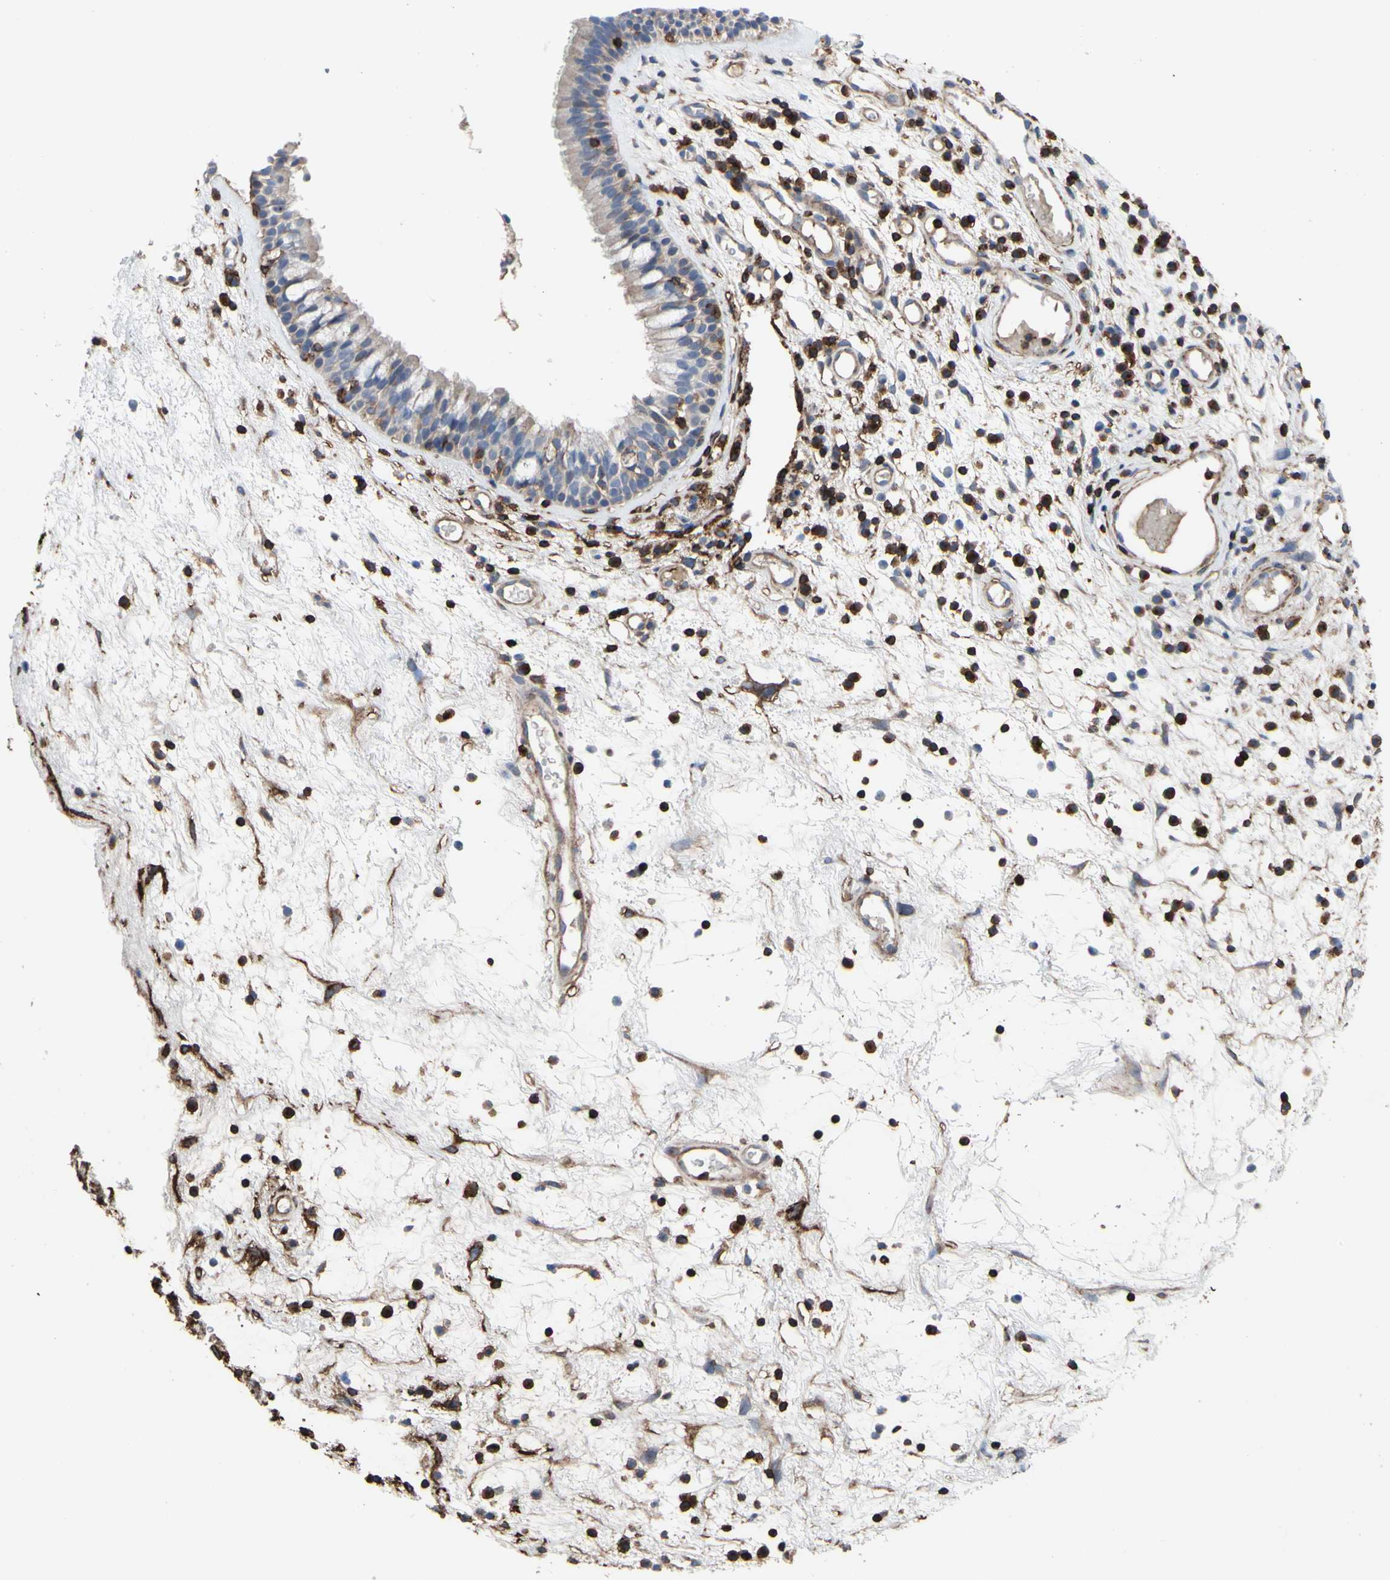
{"staining": {"intensity": "weak", "quantity": "25%-75%", "location": "cytoplasmic/membranous"}, "tissue": "nasopharynx", "cell_type": "Respiratory epithelial cells", "image_type": "normal", "snomed": [{"axis": "morphology", "description": "Normal tissue, NOS"}, {"axis": "morphology", "description": "Inflammation, NOS"}, {"axis": "topography", "description": "Nasopharynx"}], "caption": "A brown stain shows weak cytoplasmic/membranous expression of a protein in respiratory epithelial cells of unremarkable human nasopharynx.", "gene": "ANXA6", "patient": {"sex": "male", "age": 48}}